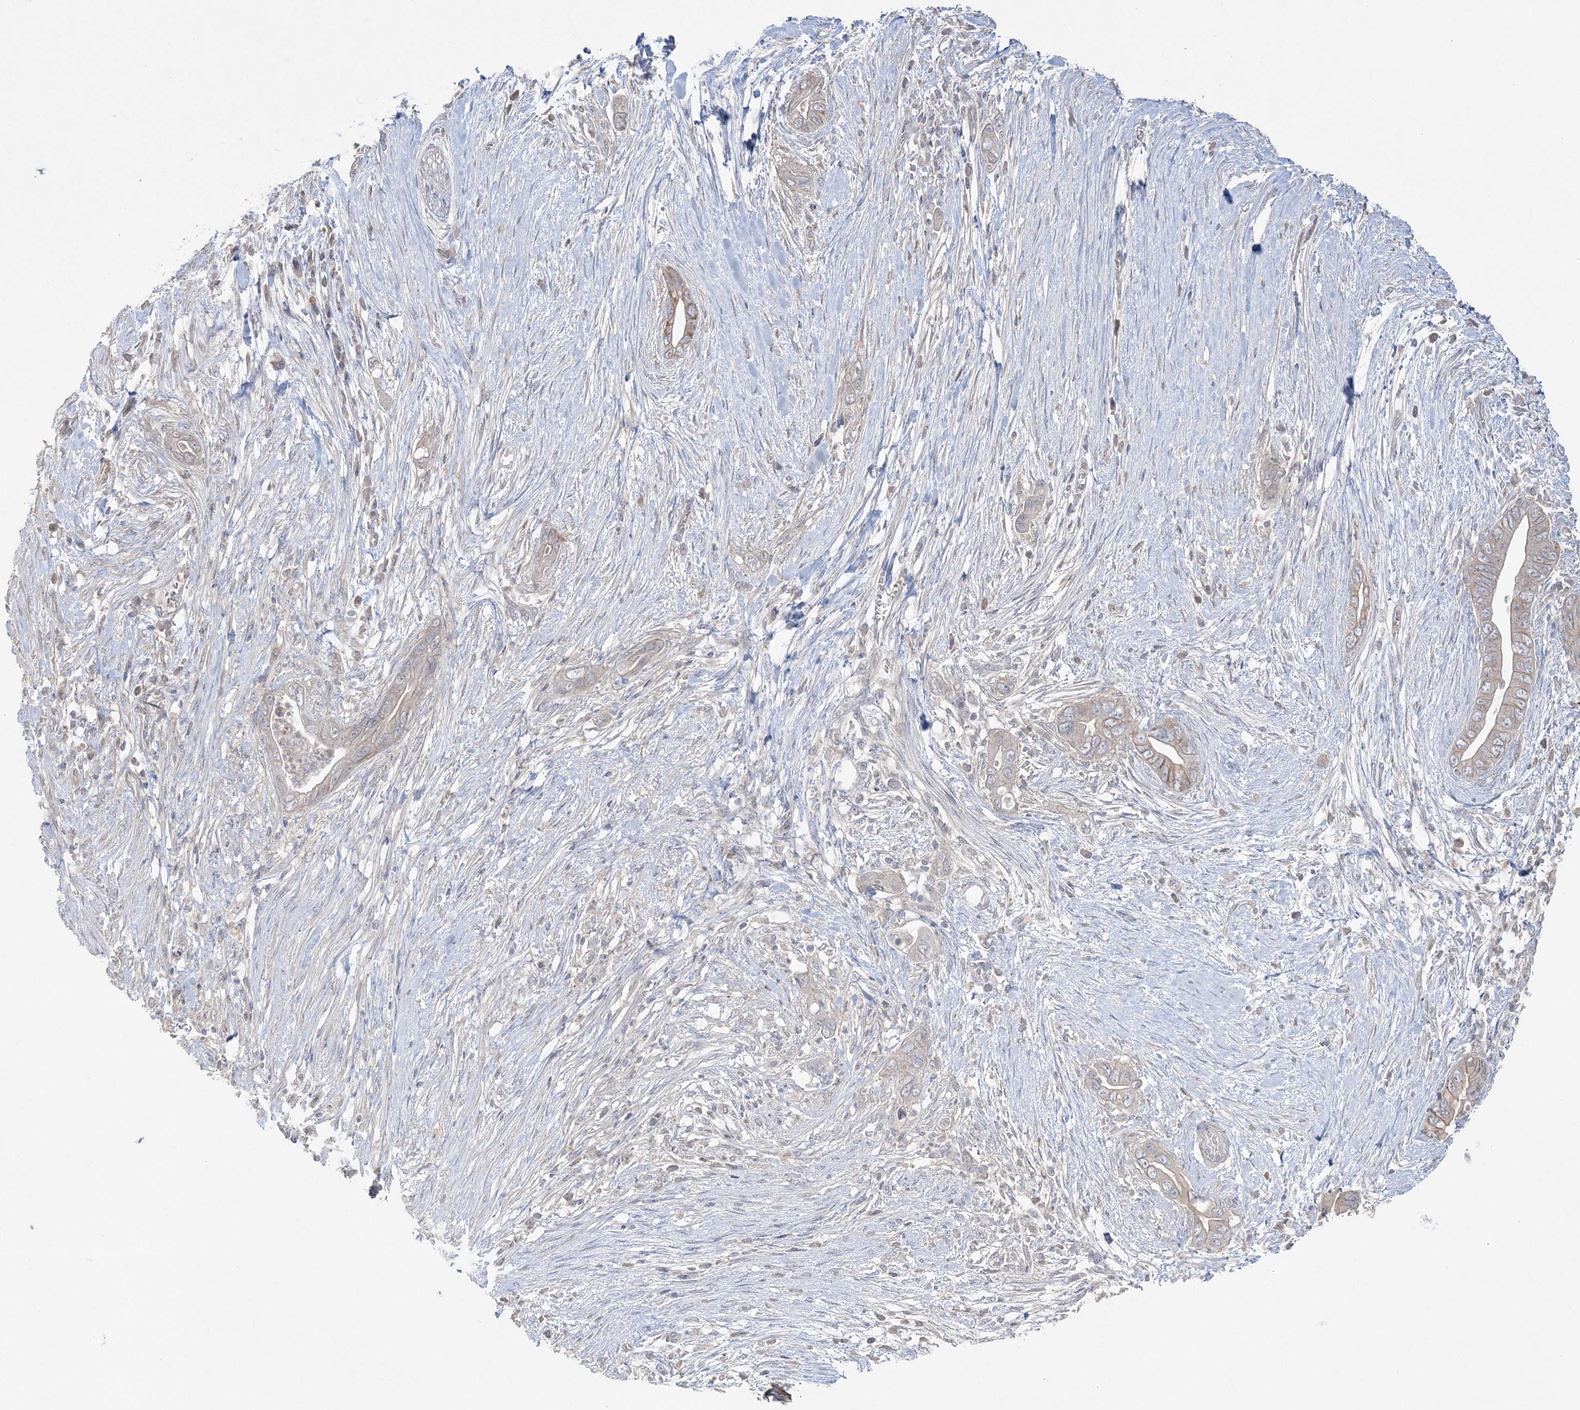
{"staining": {"intensity": "moderate", "quantity": "<25%", "location": "cytoplasmic/membranous"}, "tissue": "pancreatic cancer", "cell_type": "Tumor cells", "image_type": "cancer", "snomed": [{"axis": "morphology", "description": "Adenocarcinoma, NOS"}, {"axis": "topography", "description": "Pancreas"}], "caption": "Pancreatic cancer (adenocarcinoma) tissue reveals moderate cytoplasmic/membranous expression in approximately <25% of tumor cells, visualized by immunohistochemistry. (Stains: DAB (3,3'-diaminobenzidine) in brown, nuclei in blue, Microscopy: brightfield microscopy at high magnification).", "gene": "SH3BP4", "patient": {"sex": "male", "age": 75}}